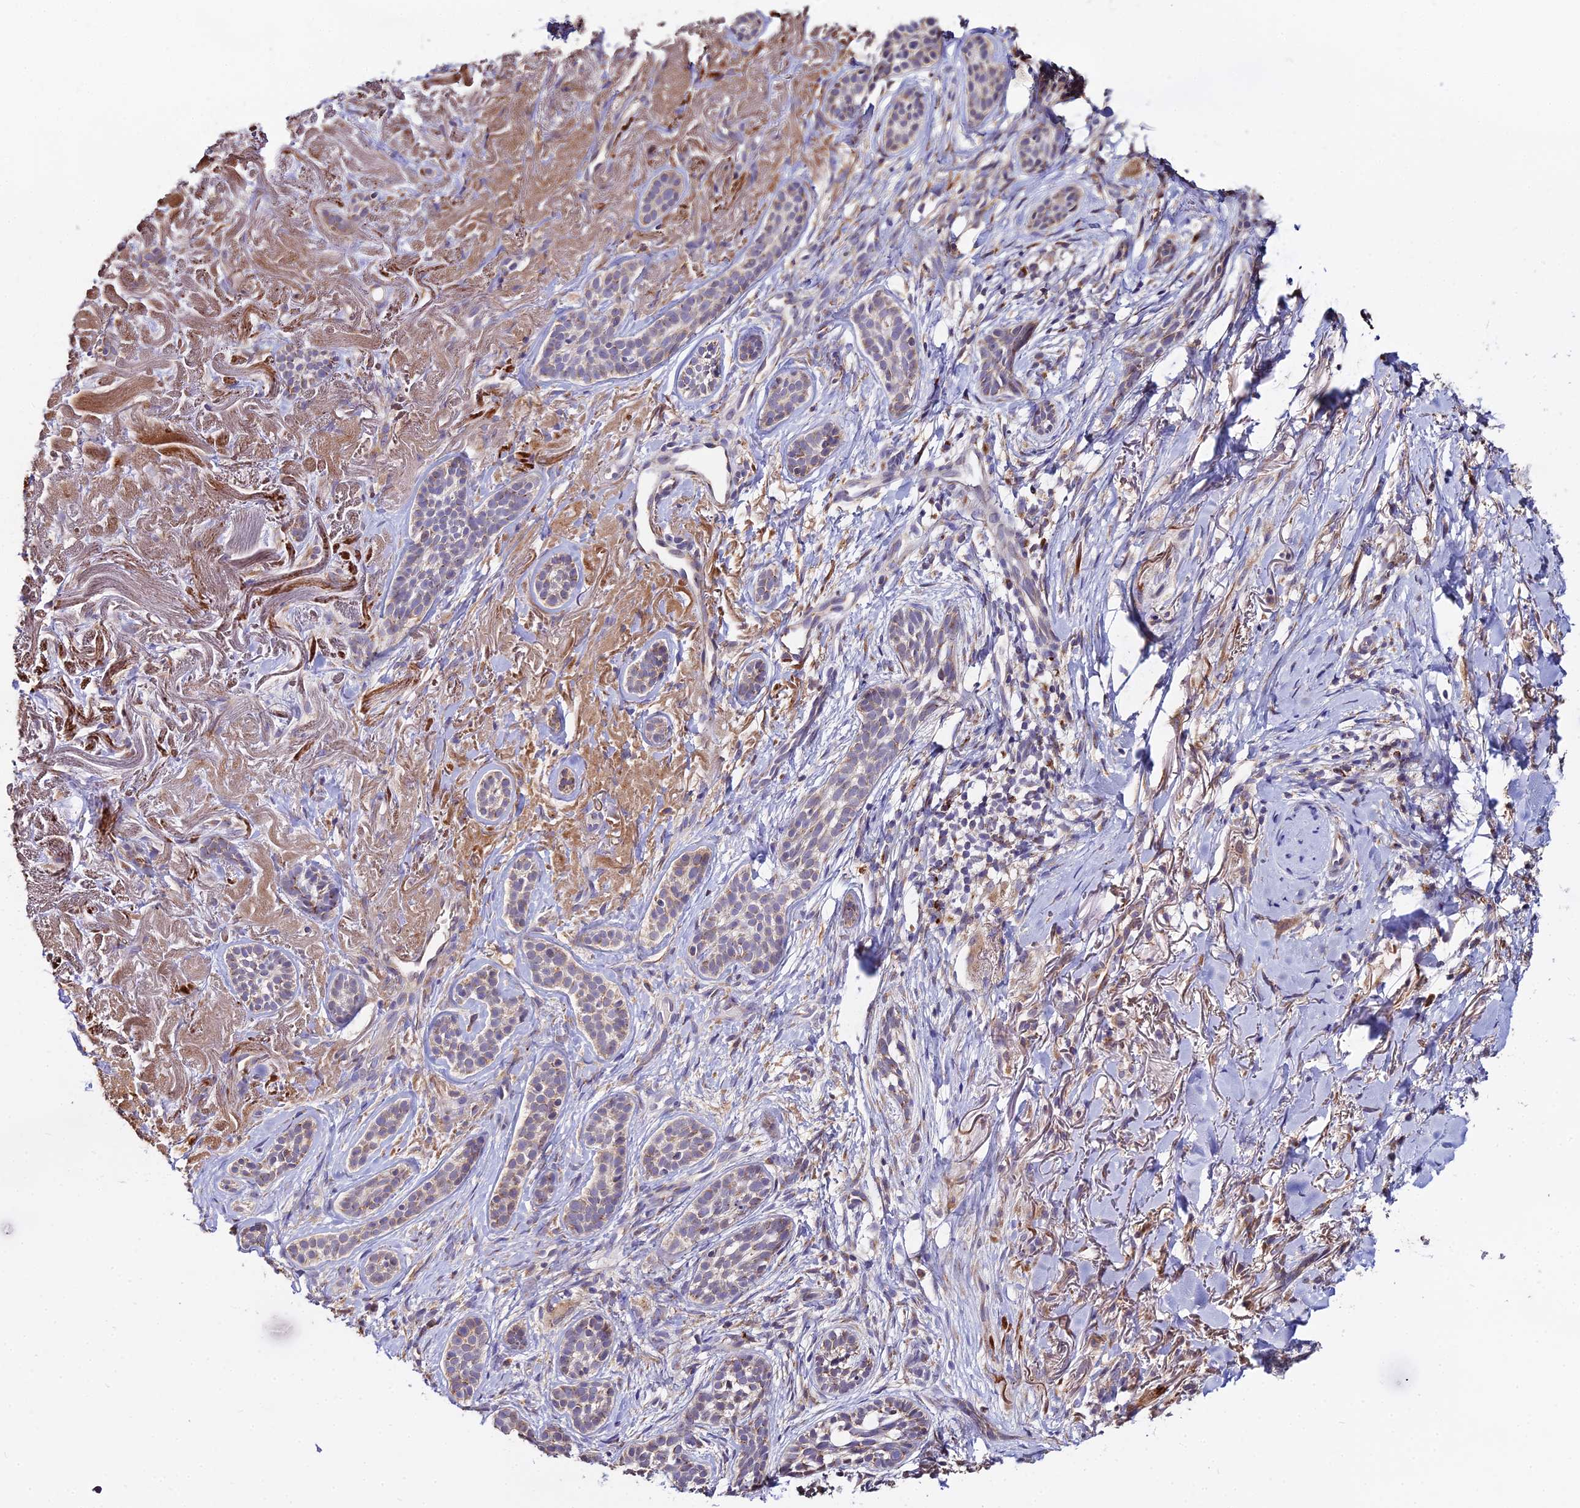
{"staining": {"intensity": "weak", "quantity": "25%-75%", "location": "cytoplasmic/membranous"}, "tissue": "skin cancer", "cell_type": "Tumor cells", "image_type": "cancer", "snomed": [{"axis": "morphology", "description": "Basal cell carcinoma"}, {"axis": "topography", "description": "Skin"}], "caption": "Tumor cells show weak cytoplasmic/membranous staining in about 25%-75% of cells in skin cancer.", "gene": "PEX19", "patient": {"sex": "male", "age": 71}}